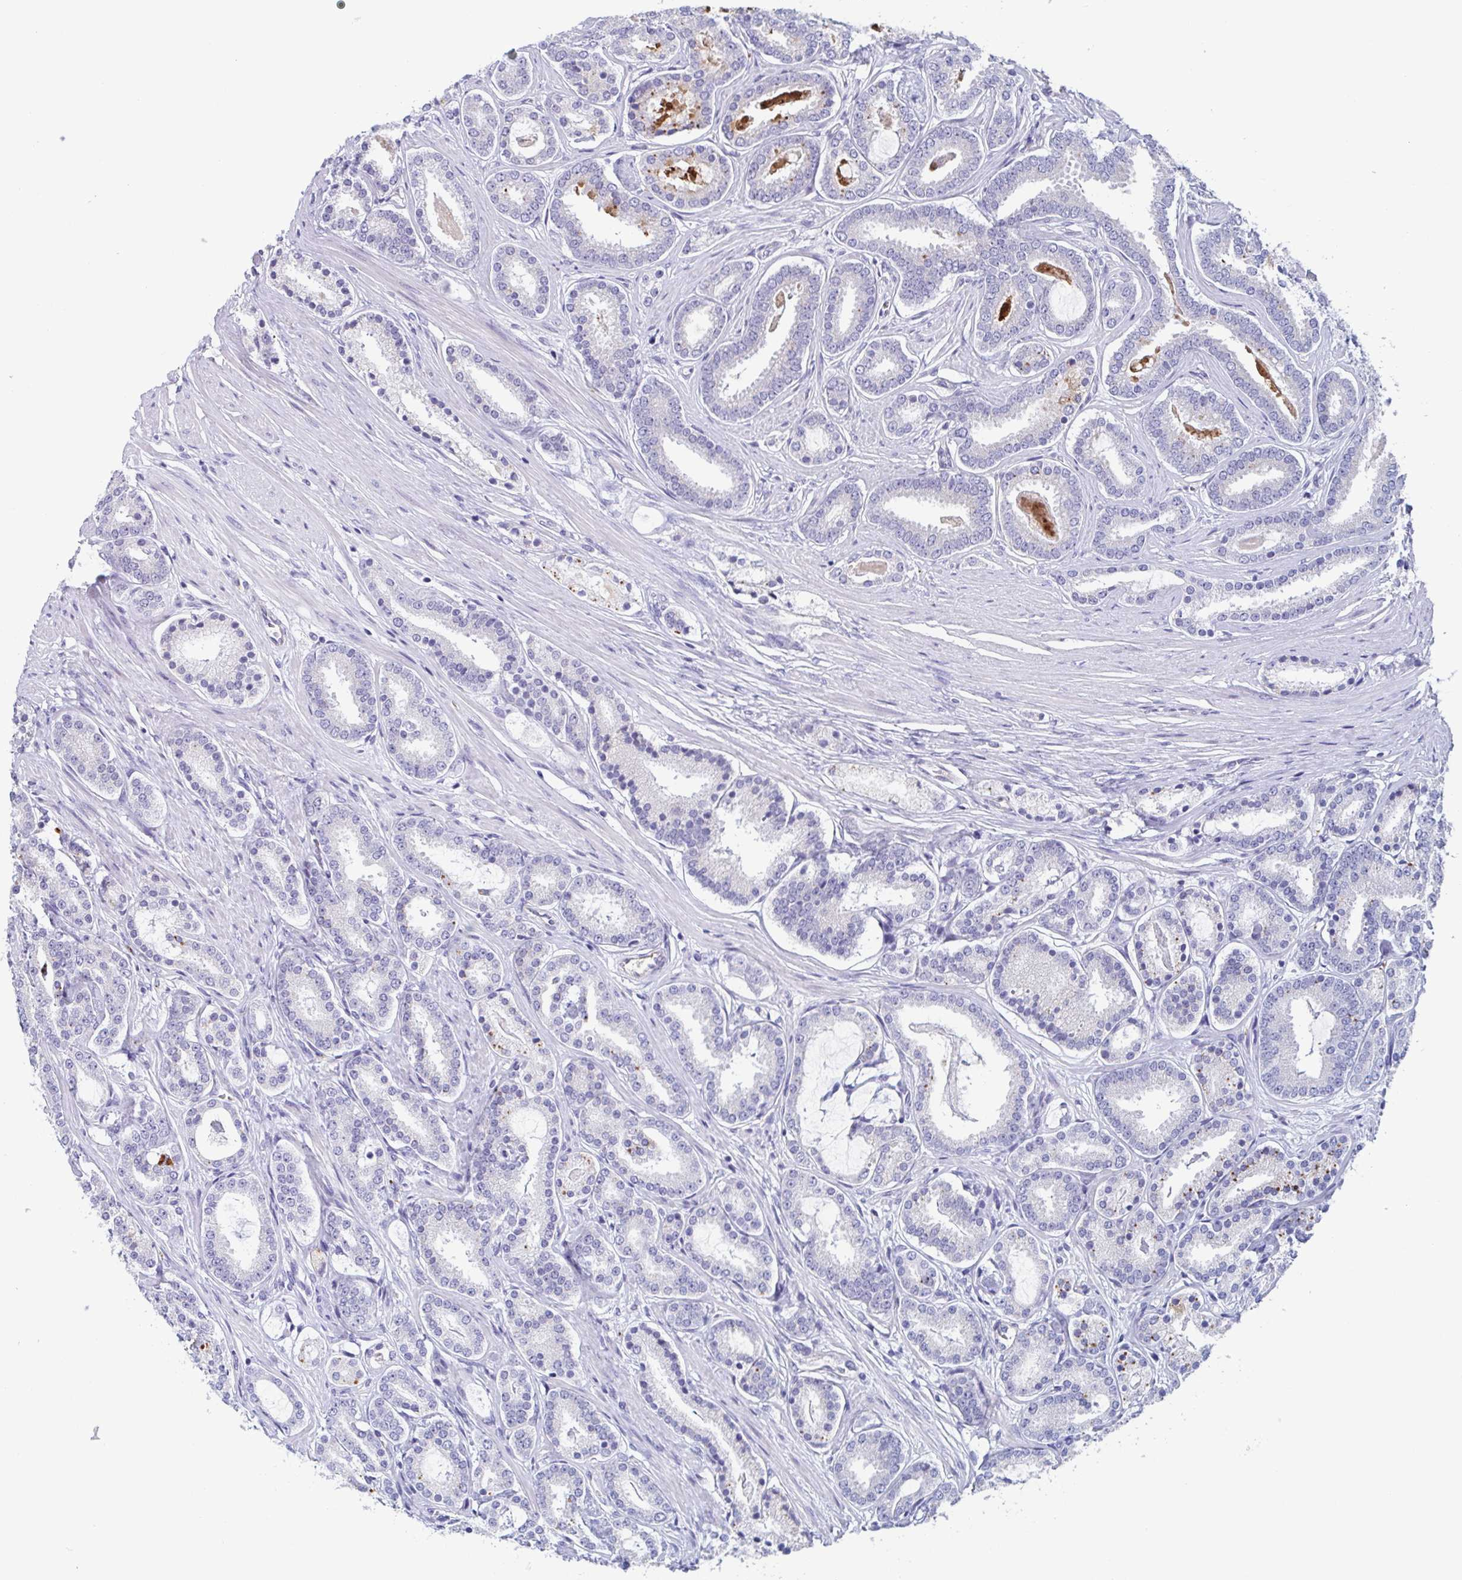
{"staining": {"intensity": "negative", "quantity": "none", "location": "none"}, "tissue": "prostate cancer", "cell_type": "Tumor cells", "image_type": "cancer", "snomed": [{"axis": "morphology", "description": "Adenocarcinoma, High grade"}, {"axis": "topography", "description": "Prostate"}], "caption": "An IHC image of adenocarcinoma (high-grade) (prostate) is shown. There is no staining in tumor cells of adenocarcinoma (high-grade) (prostate).", "gene": "LYRM2", "patient": {"sex": "male", "age": 63}}